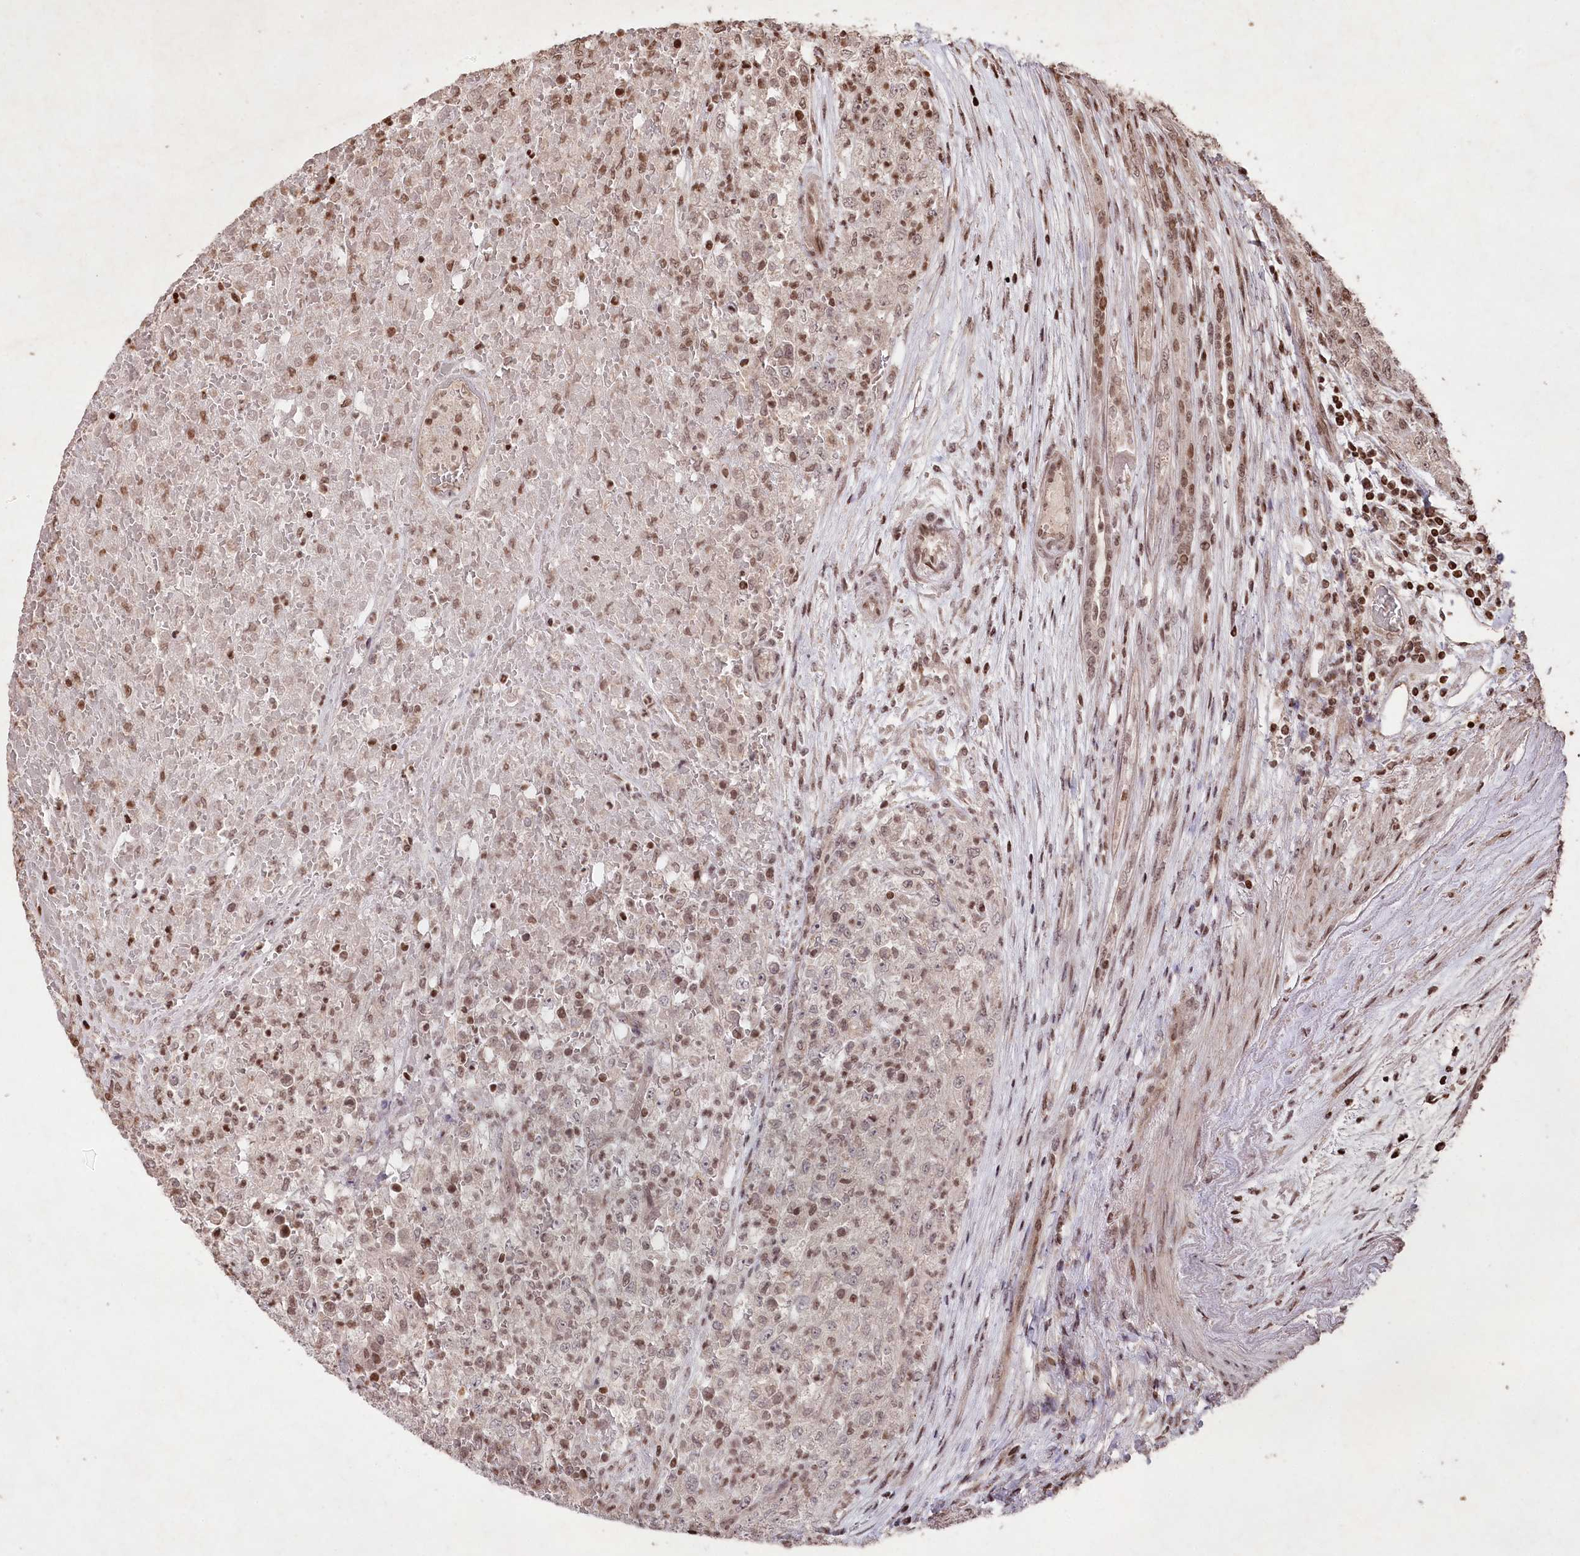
{"staining": {"intensity": "moderate", "quantity": ">75%", "location": "nuclear"}, "tissue": "renal cancer", "cell_type": "Tumor cells", "image_type": "cancer", "snomed": [{"axis": "morphology", "description": "Adenocarcinoma, NOS"}, {"axis": "topography", "description": "Kidney"}], "caption": "Immunohistochemistry histopathology image of adenocarcinoma (renal) stained for a protein (brown), which shows medium levels of moderate nuclear staining in approximately >75% of tumor cells.", "gene": "CCSER2", "patient": {"sex": "female", "age": 54}}